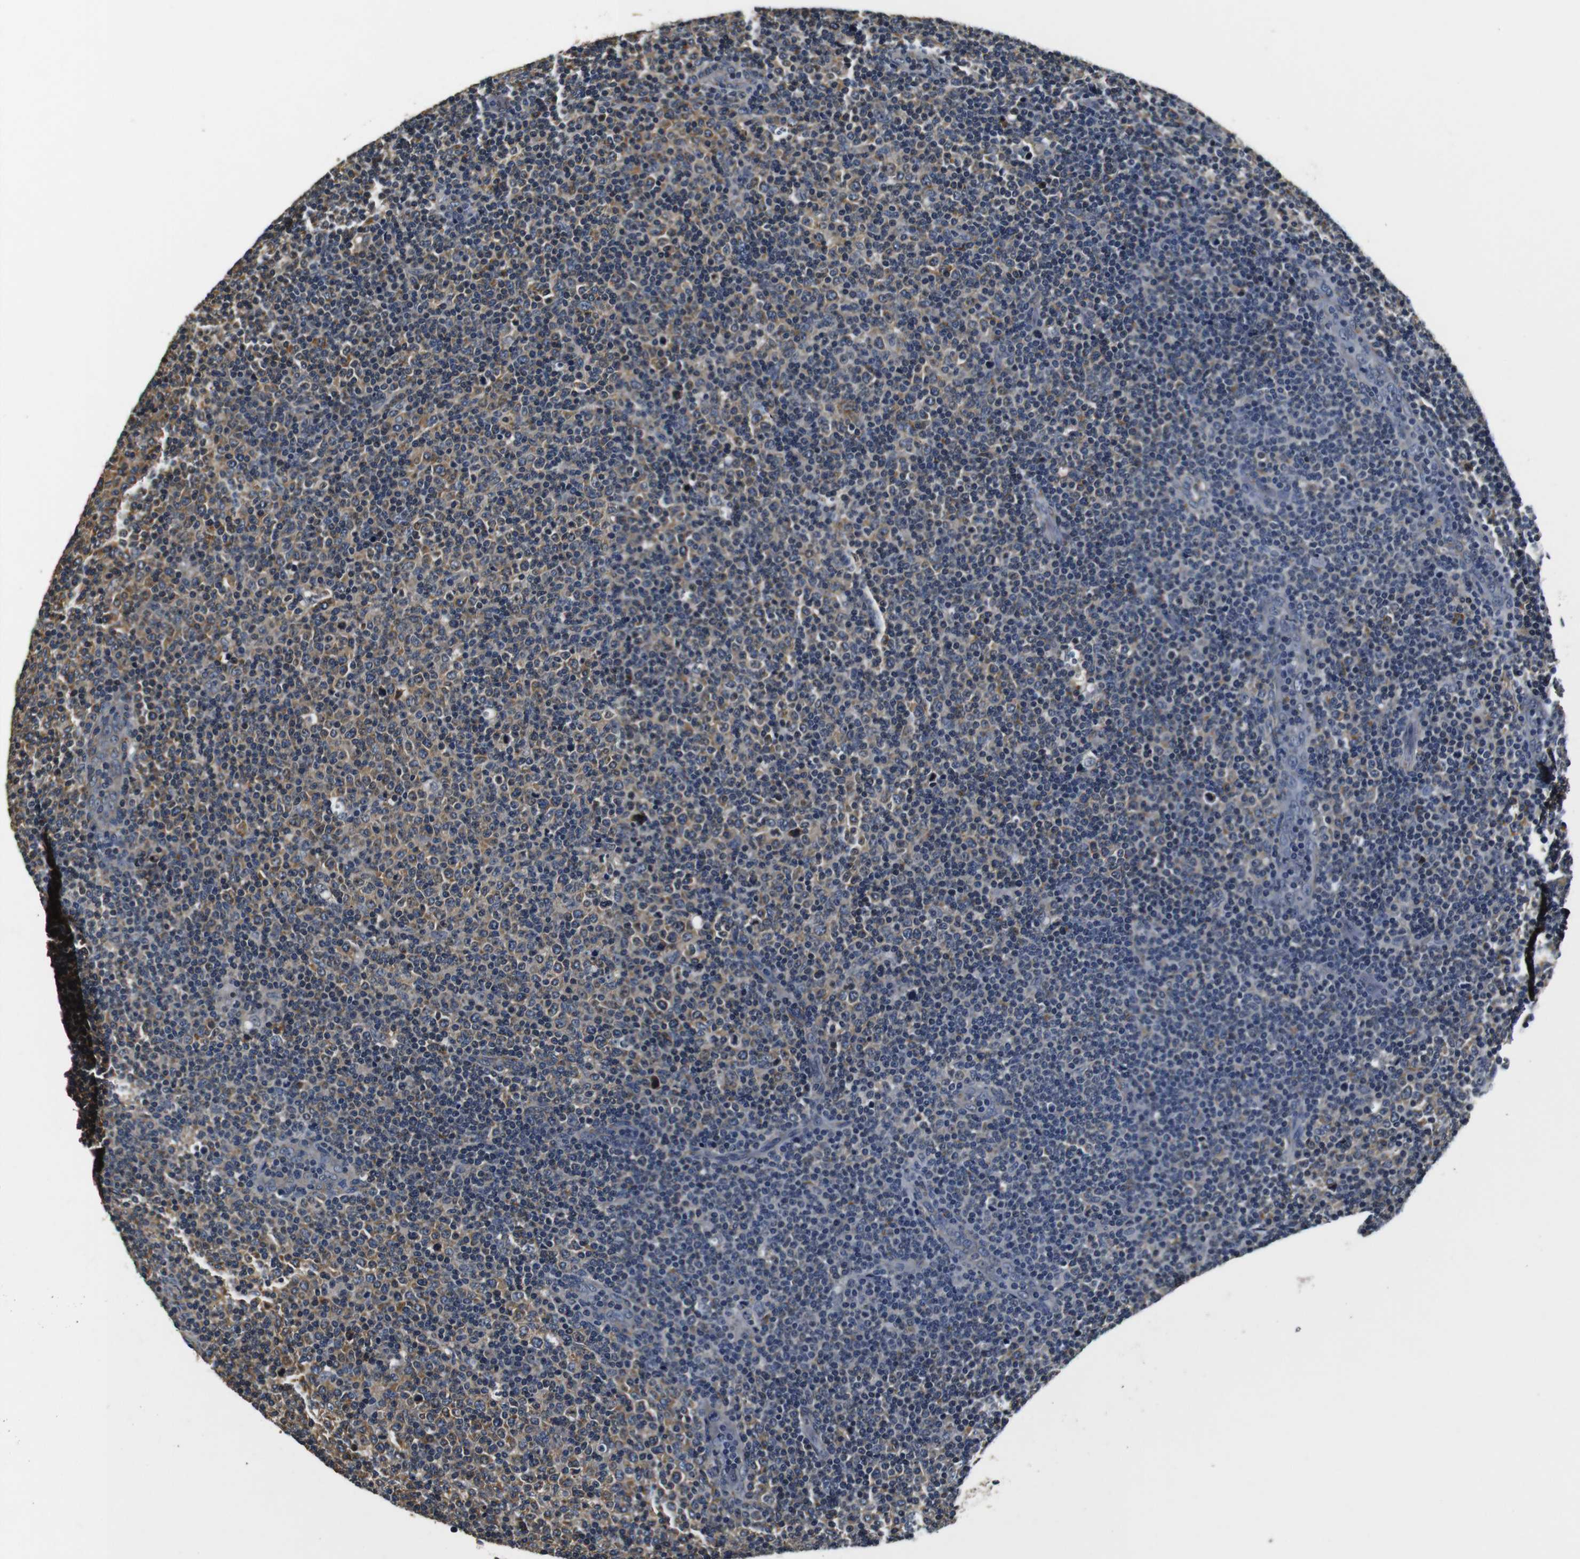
{"staining": {"intensity": "weak", "quantity": "25%-75%", "location": "cytoplasmic/membranous"}, "tissue": "lymphoma", "cell_type": "Tumor cells", "image_type": "cancer", "snomed": [{"axis": "morphology", "description": "Malignant lymphoma, non-Hodgkin's type, Low grade"}, {"axis": "topography", "description": "Lymph node"}], "caption": "Lymphoma stained for a protein (brown) demonstrates weak cytoplasmic/membranous positive staining in about 25%-75% of tumor cells.", "gene": "COL1A1", "patient": {"sex": "male", "age": 70}}